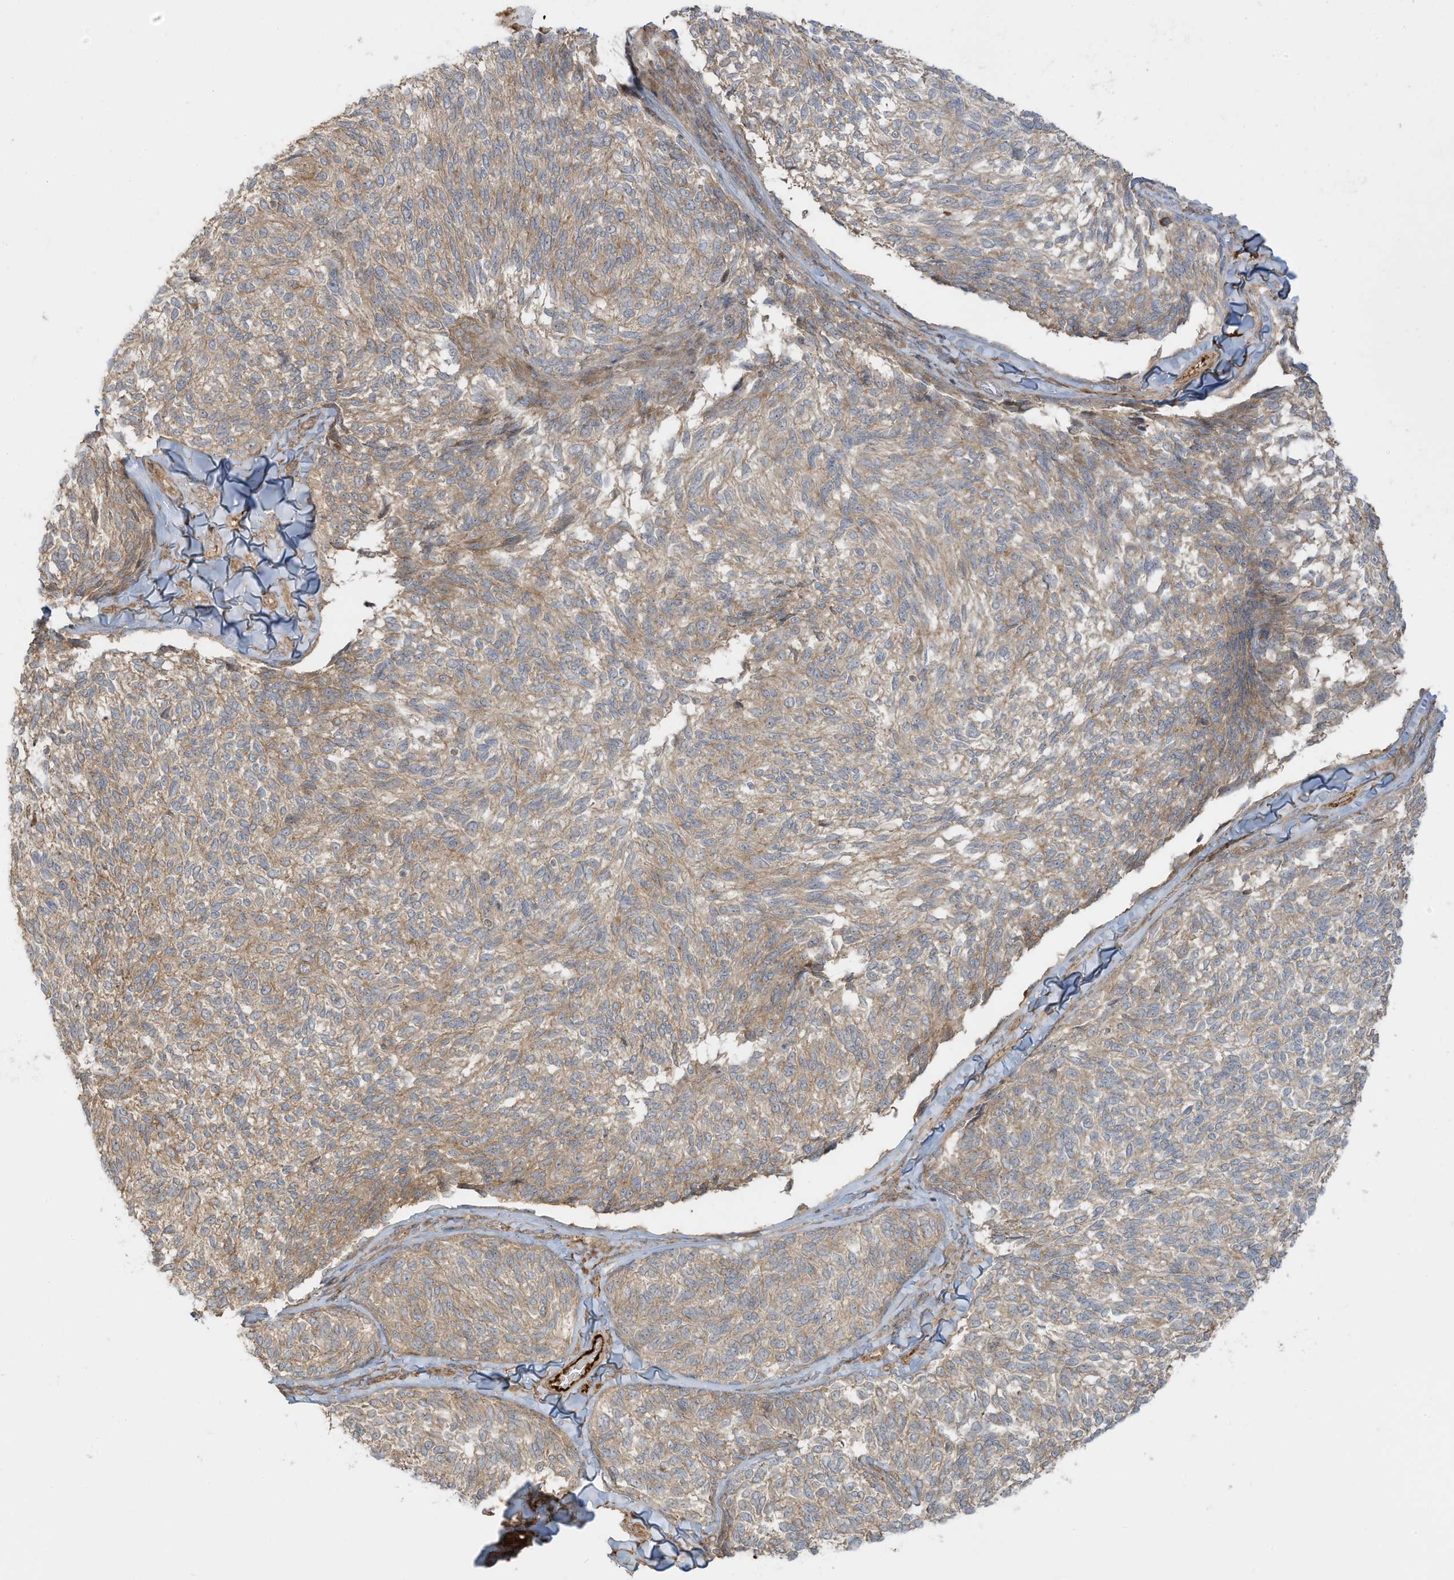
{"staining": {"intensity": "moderate", "quantity": ">75%", "location": "cytoplasmic/membranous"}, "tissue": "melanoma", "cell_type": "Tumor cells", "image_type": "cancer", "snomed": [{"axis": "morphology", "description": "Malignant melanoma, NOS"}, {"axis": "topography", "description": "Skin"}], "caption": "Tumor cells show medium levels of moderate cytoplasmic/membranous staining in about >75% of cells in human melanoma.", "gene": "ENTR1", "patient": {"sex": "female", "age": 73}}